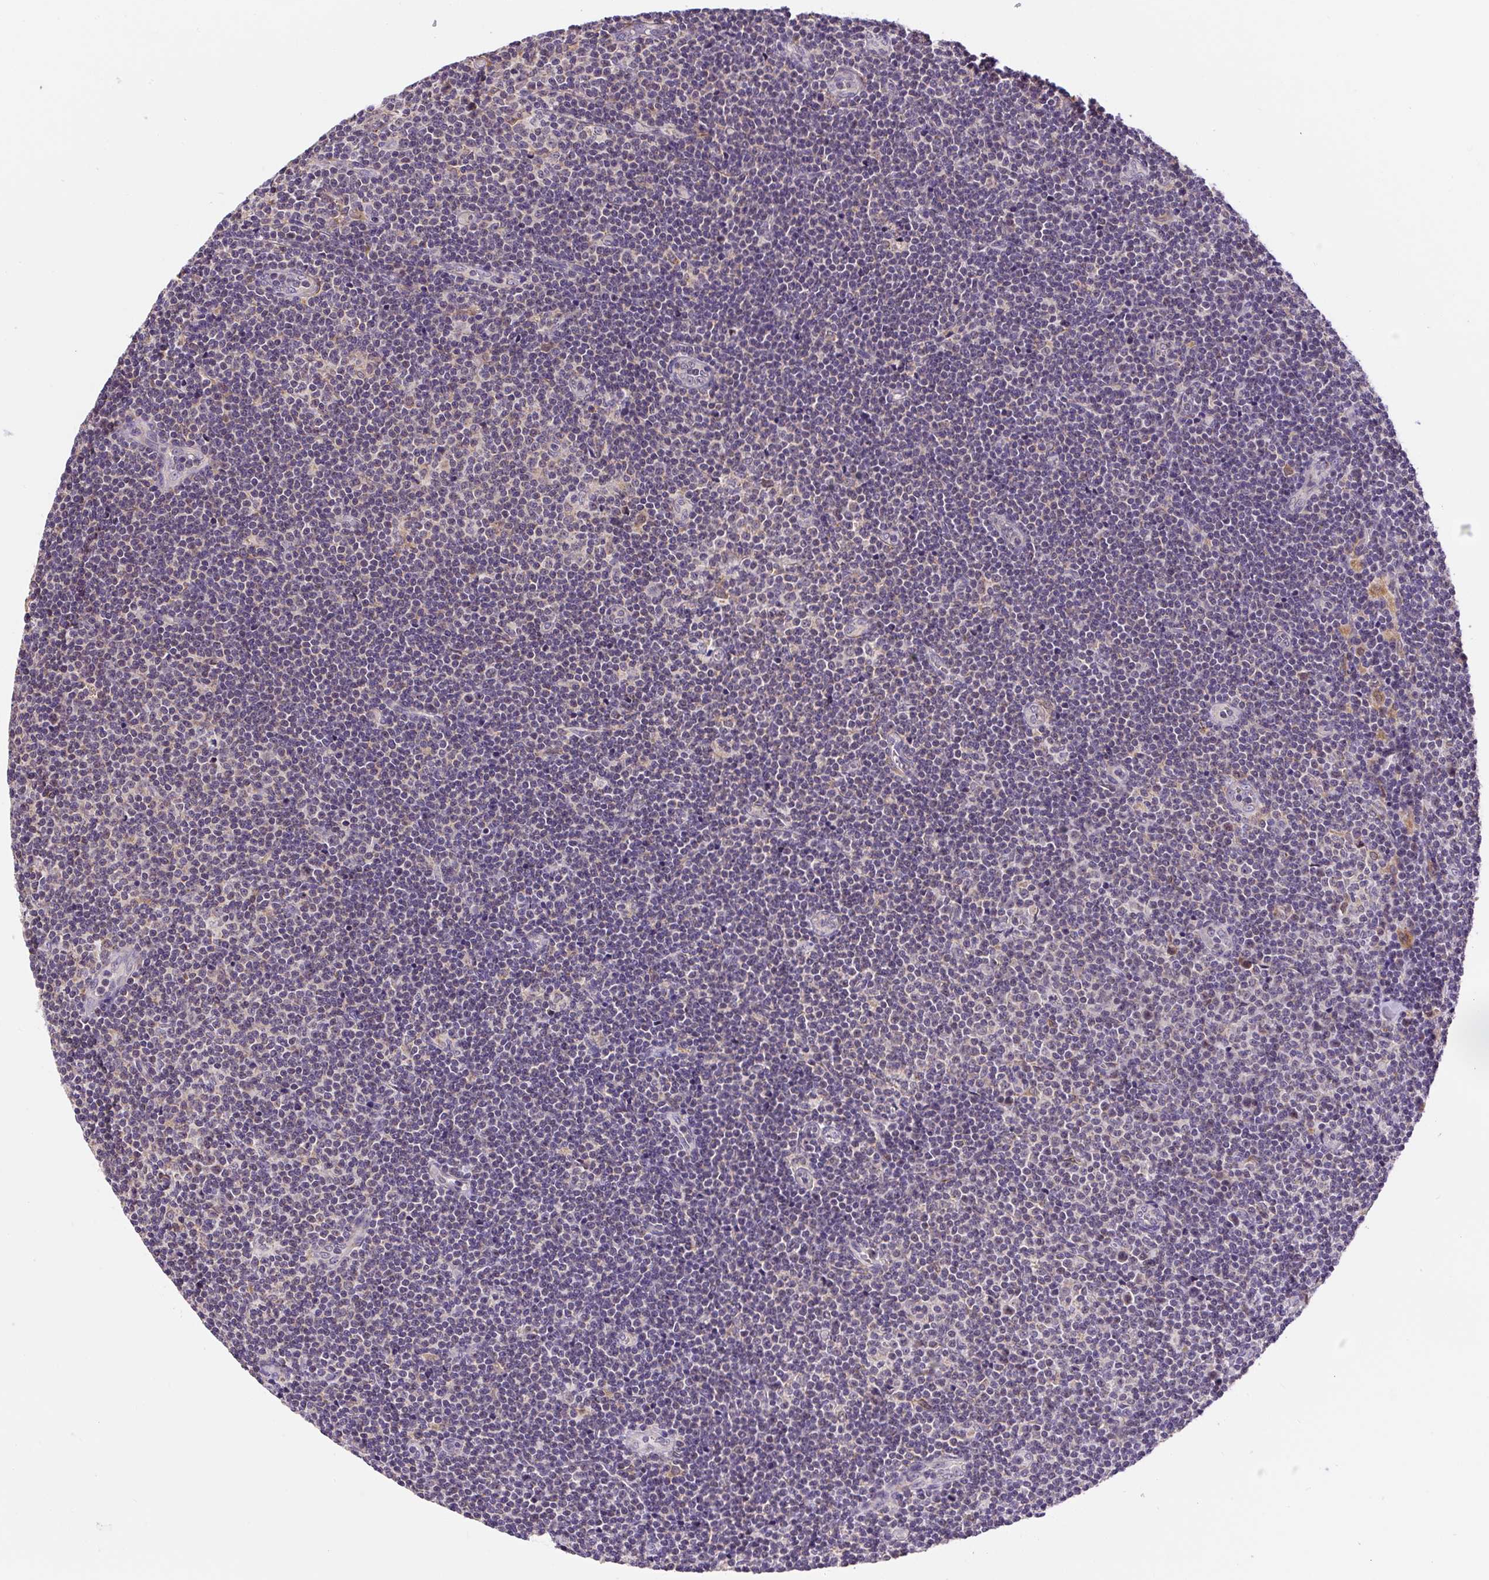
{"staining": {"intensity": "negative", "quantity": "none", "location": "none"}, "tissue": "lymphoma", "cell_type": "Tumor cells", "image_type": "cancer", "snomed": [{"axis": "morphology", "description": "Malignant lymphoma, non-Hodgkin's type, Low grade"}, {"axis": "topography", "description": "Lymph node"}], "caption": "Human lymphoma stained for a protein using immunohistochemistry displays no expression in tumor cells.", "gene": "PLA2G4A", "patient": {"sex": "male", "age": 48}}